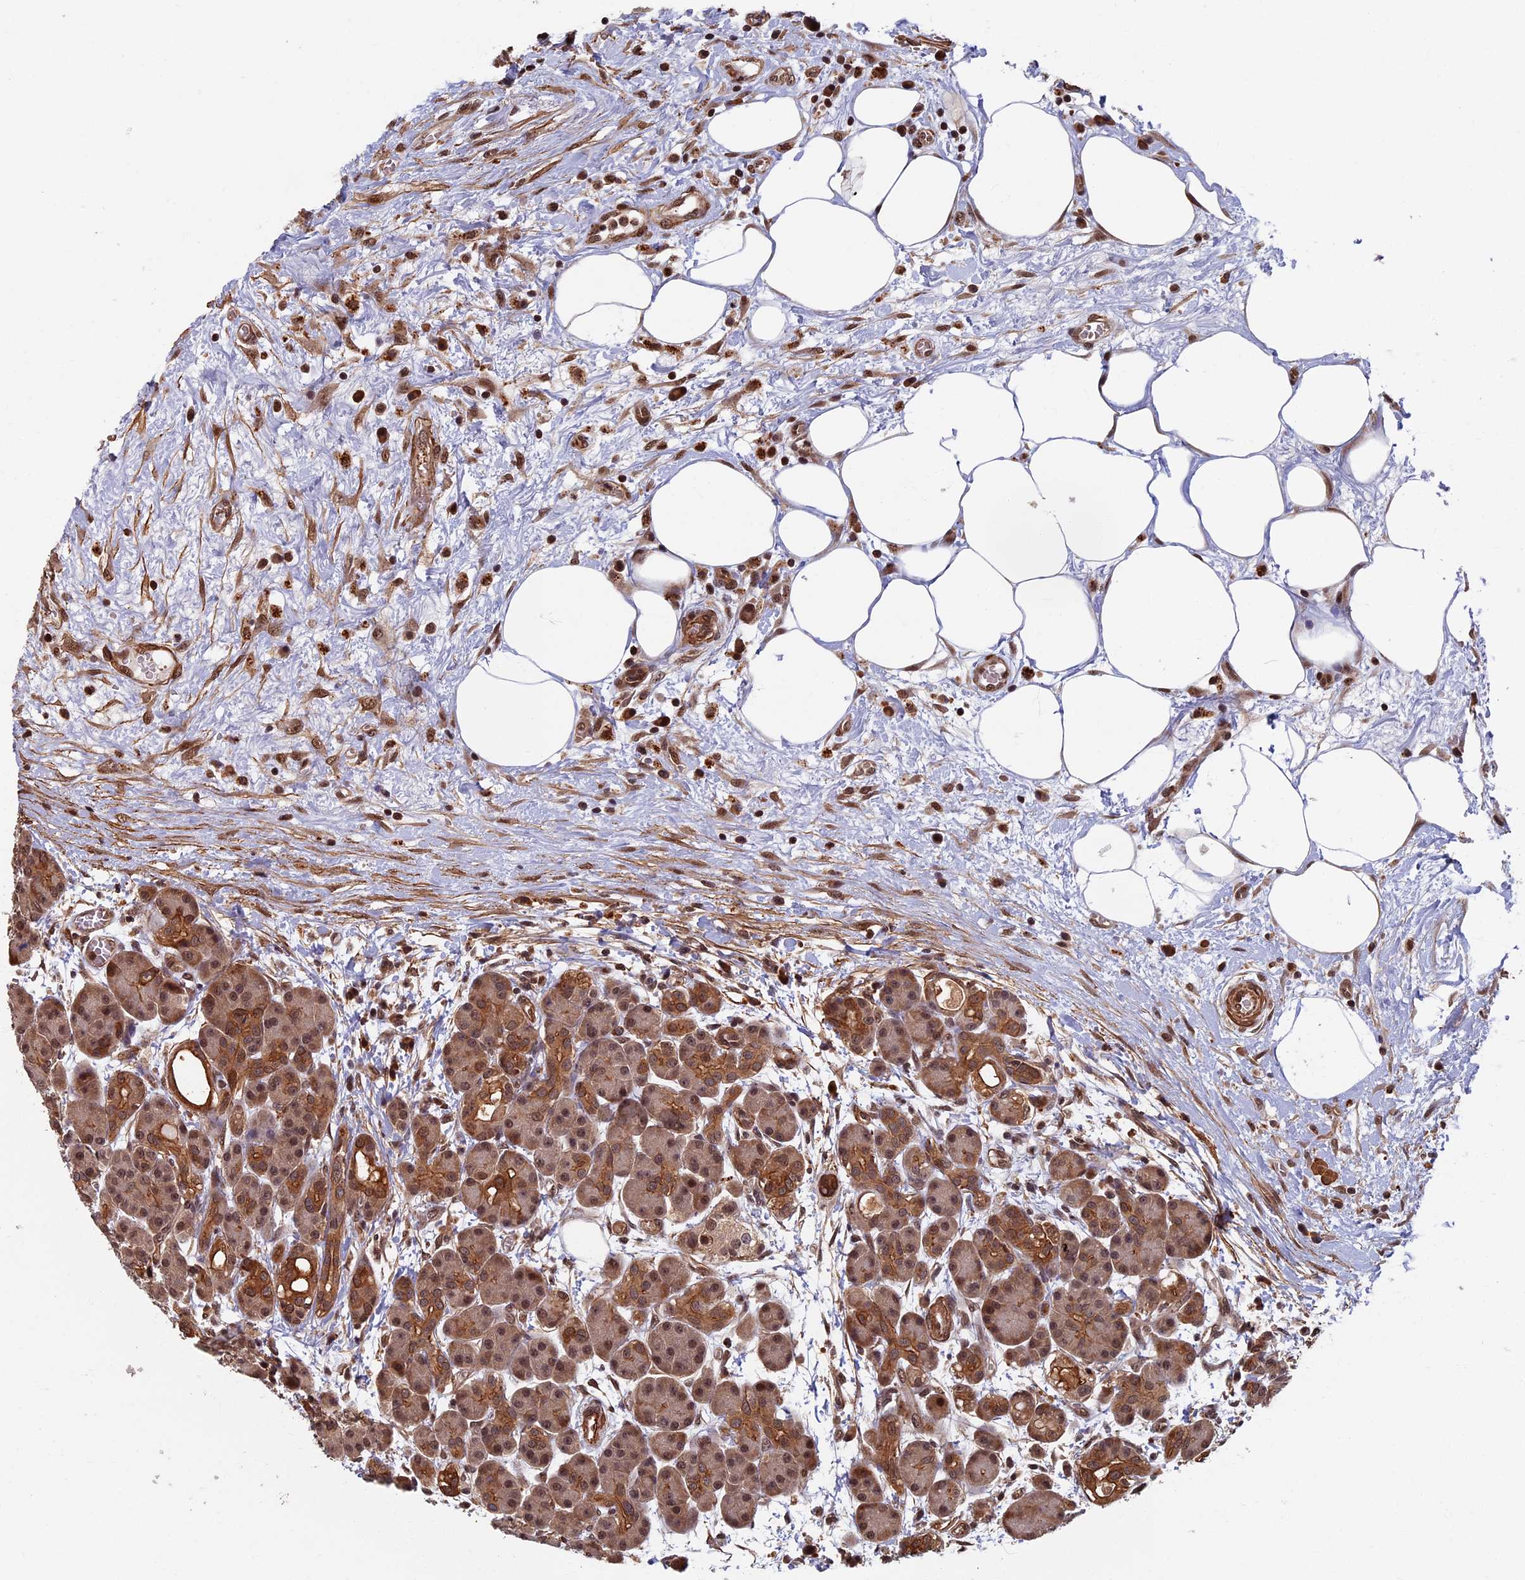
{"staining": {"intensity": "moderate", "quantity": ">75%", "location": "cytoplasmic/membranous,nuclear"}, "tissue": "pancreas", "cell_type": "Exocrine glandular cells", "image_type": "normal", "snomed": [{"axis": "morphology", "description": "Normal tissue, NOS"}, {"axis": "topography", "description": "Pancreas"}], "caption": "Pancreas was stained to show a protein in brown. There is medium levels of moderate cytoplasmic/membranous,nuclear expression in about >75% of exocrine glandular cells.", "gene": "CTDP1", "patient": {"sex": "male", "age": 63}}